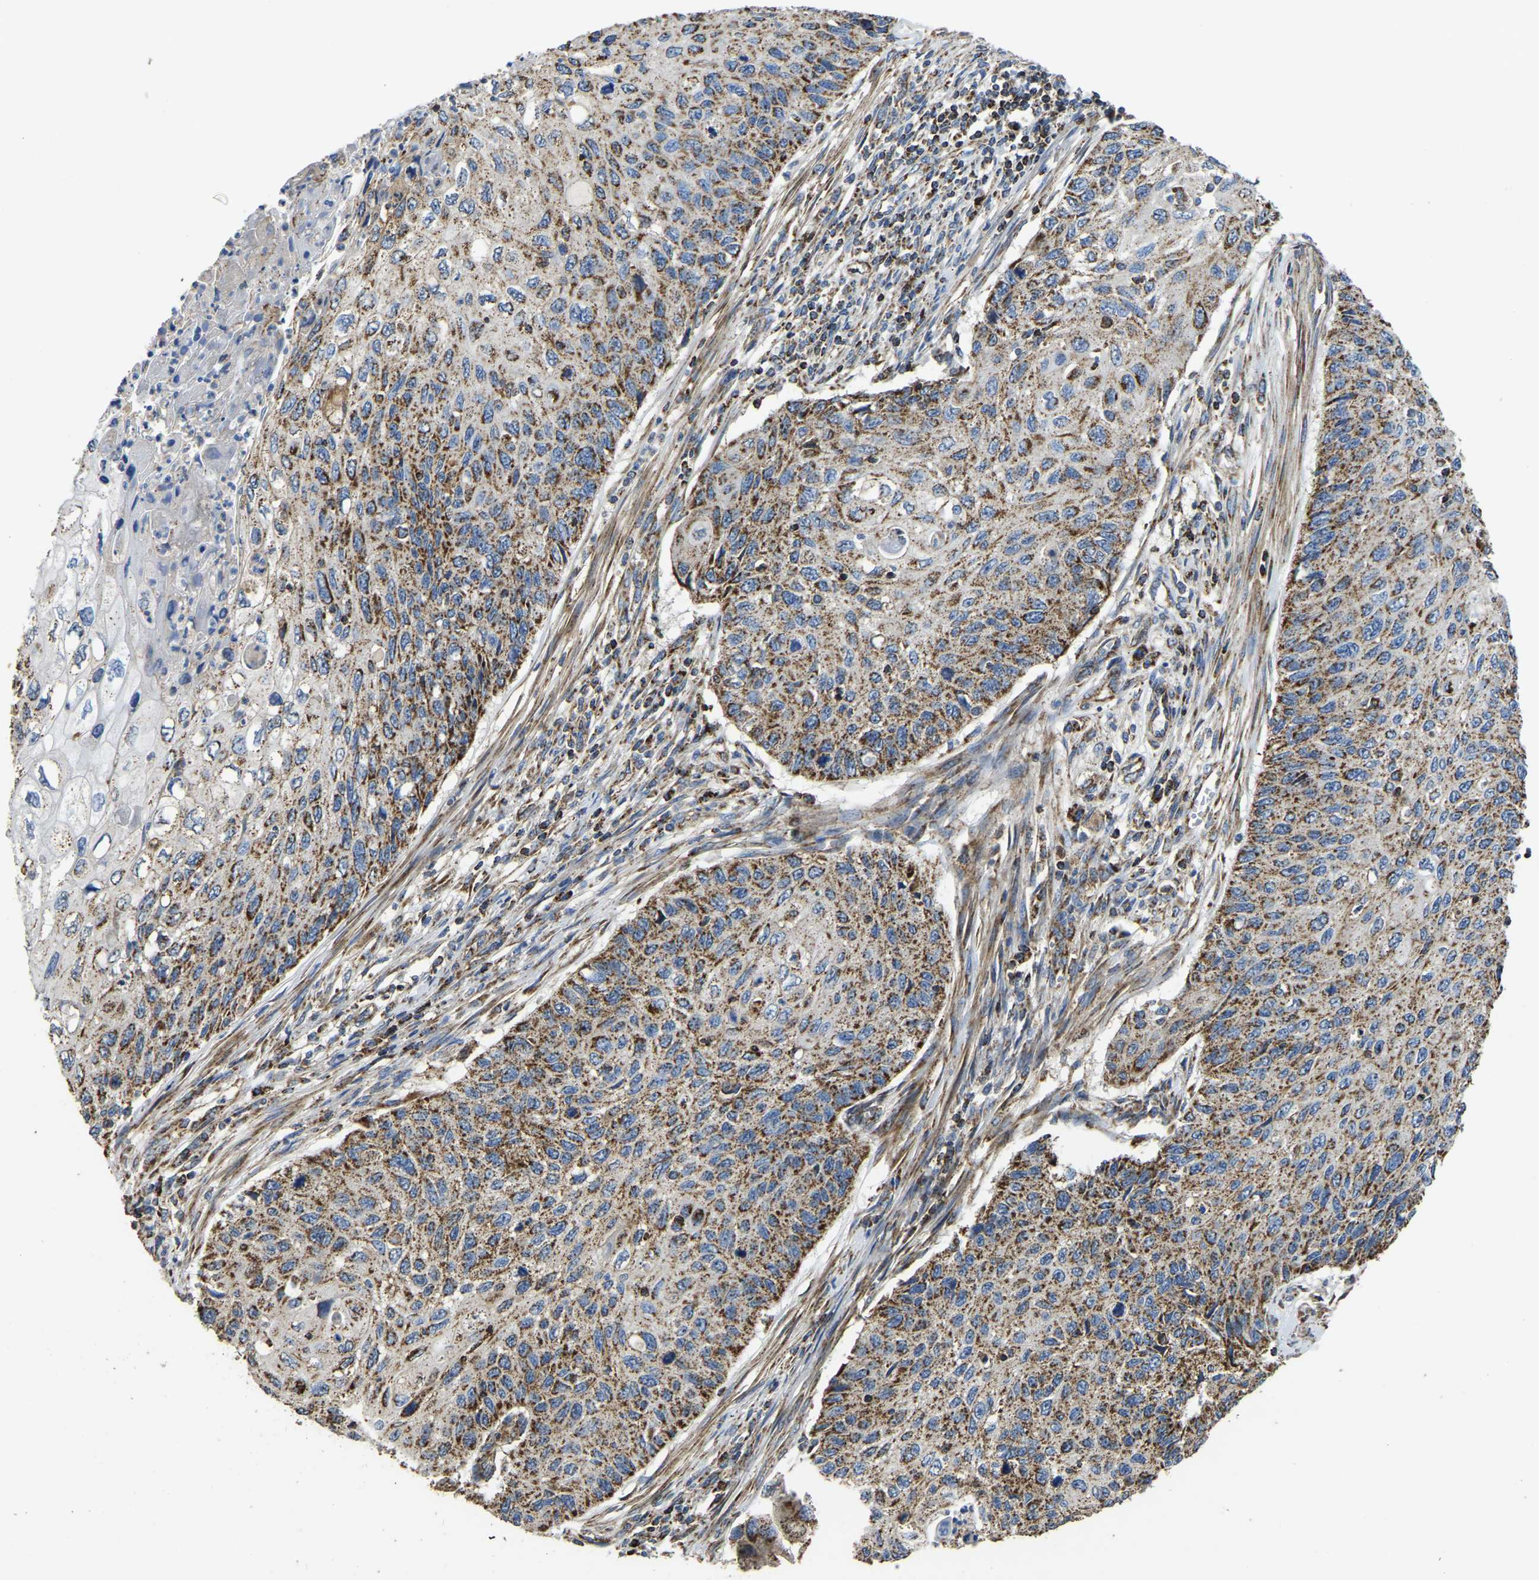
{"staining": {"intensity": "moderate", "quantity": ">75%", "location": "cytoplasmic/membranous"}, "tissue": "cervical cancer", "cell_type": "Tumor cells", "image_type": "cancer", "snomed": [{"axis": "morphology", "description": "Squamous cell carcinoma, NOS"}, {"axis": "topography", "description": "Cervix"}], "caption": "Immunohistochemical staining of cervical cancer shows medium levels of moderate cytoplasmic/membranous expression in approximately >75% of tumor cells. (DAB = brown stain, brightfield microscopy at high magnification).", "gene": "ETFA", "patient": {"sex": "female", "age": 70}}